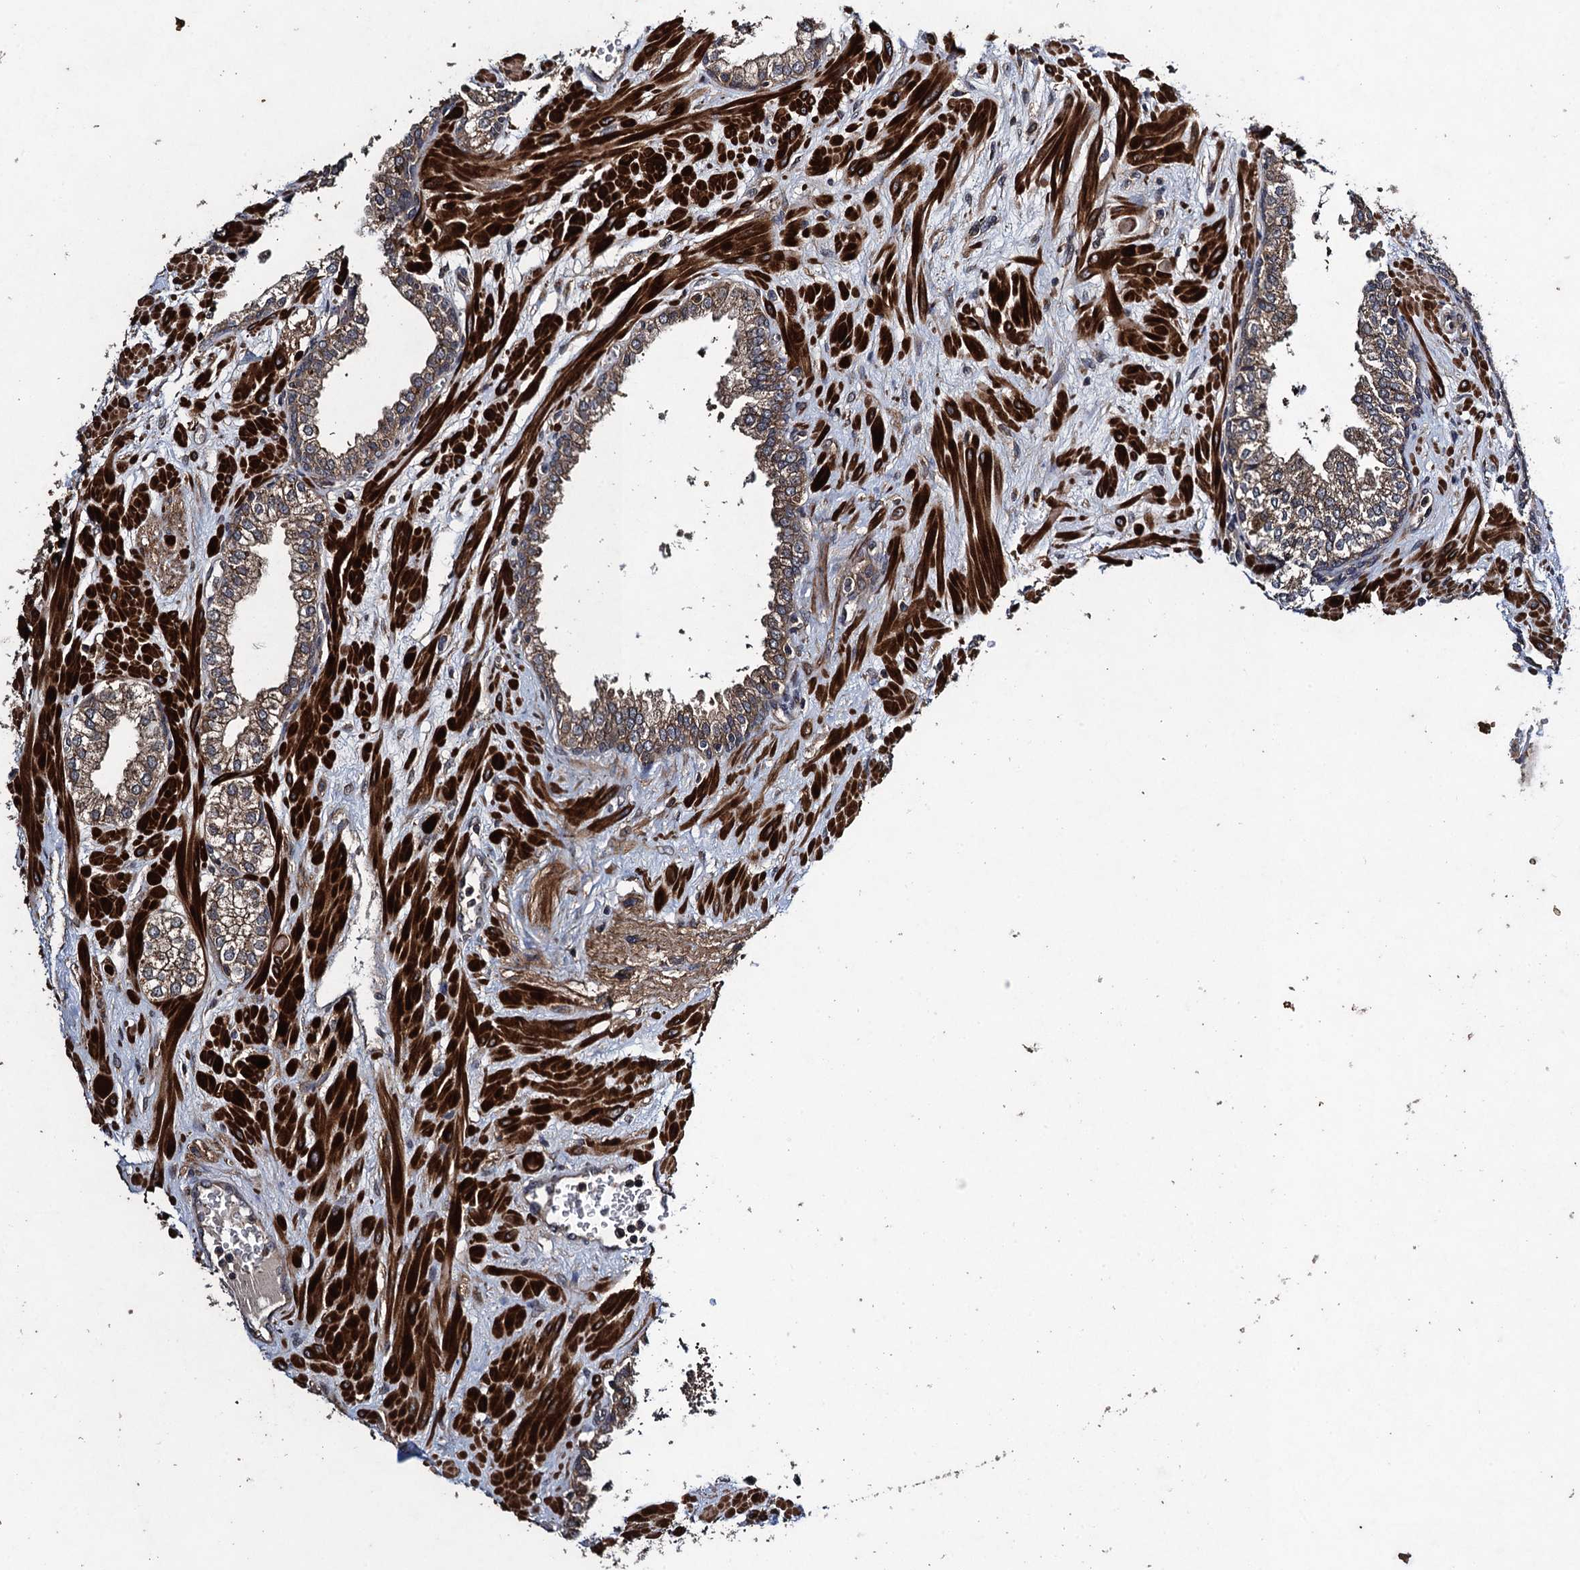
{"staining": {"intensity": "moderate", "quantity": ">75%", "location": "cytoplasmic/membranous"}, "tissue": "prostate", "cell_type": "Glandular cells", "image_type": "normal", "snomed": [{"axis": "morphology", "description": "Normal tissue, NOS"}, {"axis": "topography", "description": "Prostate"}], "caption": "Normal prostate exhibits moderate cytoplasmic/membranous expression in about >75% of glandular cells, visualized by immunohistochemistry.", "gene": "CNTN5", "patient": {"sex": "male", "age": 60}}